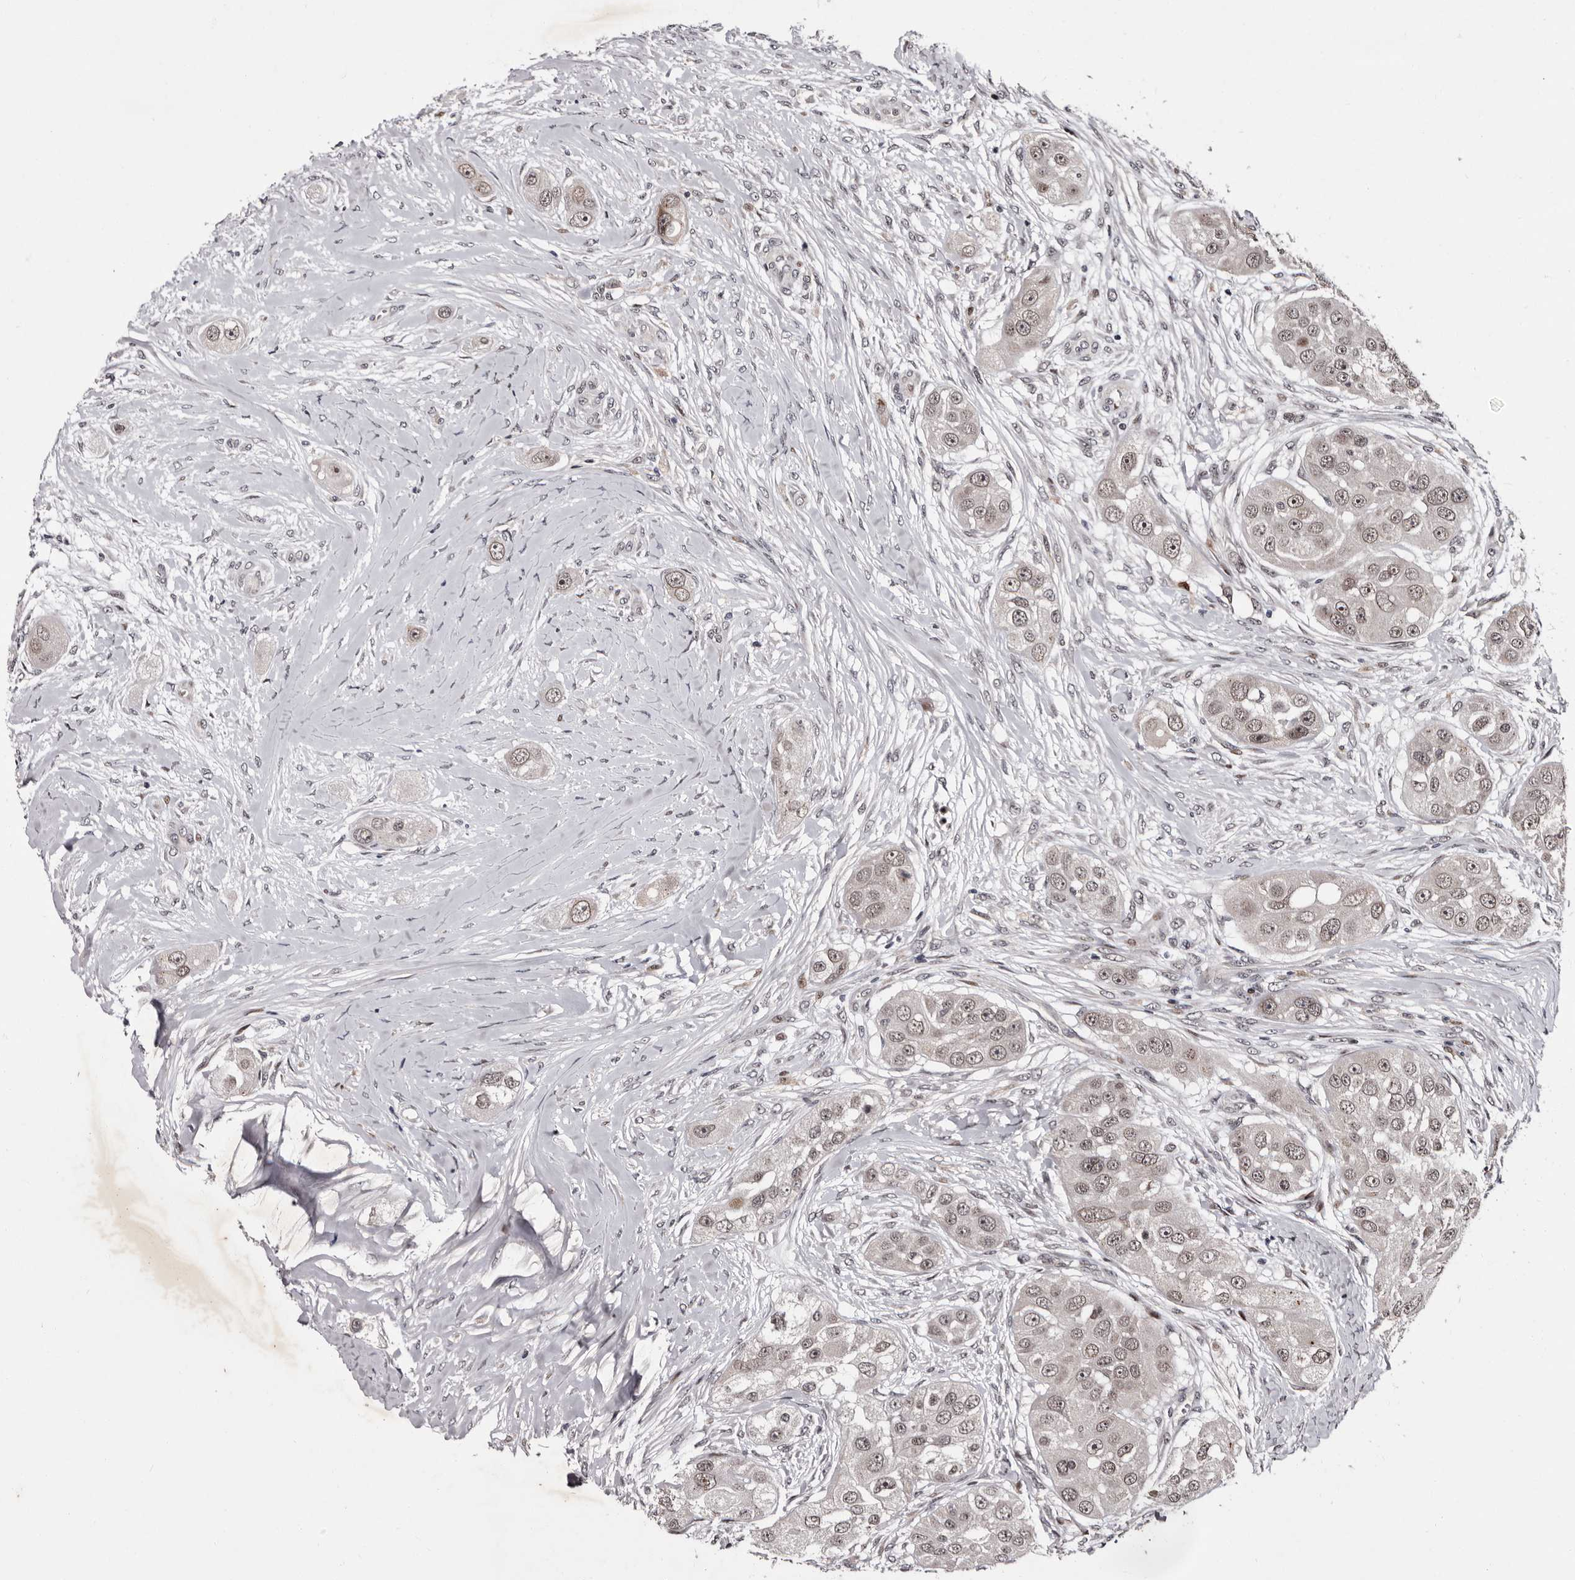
{"staining": {"intensity": "weak", "quantity": ">75%", "location": "cytoplasmic/membranous,nuclear"}, "tissue": "head and neck cancer", "cell_type": "Tumor cells", "image_type": "cancer", "snomed": [{"axis": "morphology", "description": "Normal tissue, NOS"}, {"axis": "morphology", "description": "Squamous cell carcinoma, NOS"}, {"axis": "topography", "description": "Skeletal muscle"}, {"axis": "topography", "description": "Head-Neck"}], "caption": "Immunohistochemistry micrograph of head and neck cancer stained for a protein (brown), which exhibits low levels of weak cytoplasmic/membranous and nuclear positivity in approximately >75% of tumor cells.", "gene": "TNKS", "patient": {"sex": "male", "age": 51}}